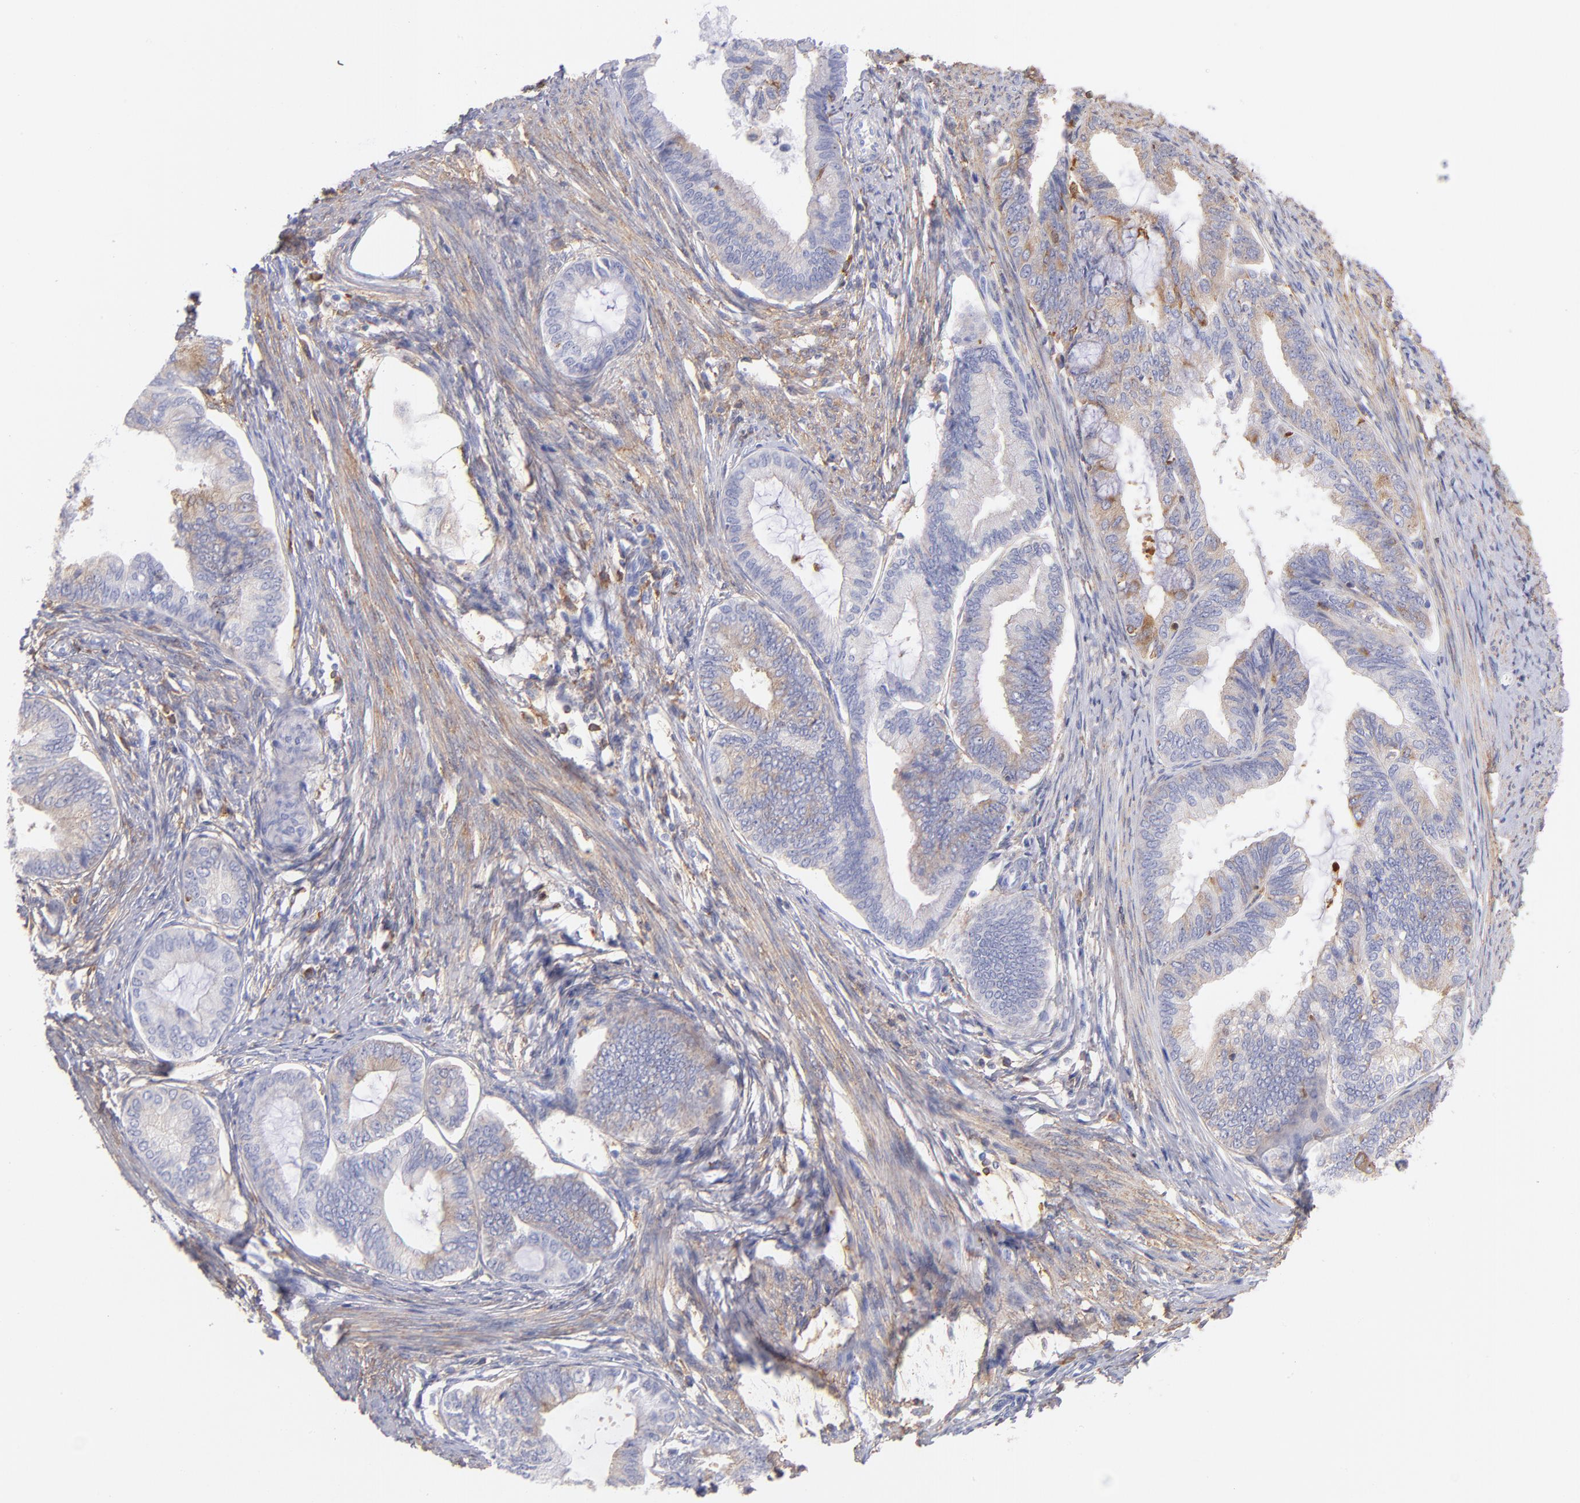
{"staining": {"intensity": "weak", "quantity": ">75%", "location": "cytoplasmic/membranous"}, "tissue": "endometrial cancer", "cell_type": "Tumor cells", "image_type": "cancer", "snomed": [{"axis": "morphology", "description": "Adenocarcinoma, NOS"}, {"axis": "topography", "description": "Endometrium"}], "caption": "IHC micrograph of endometrial adenocarcinoma stained for a protein (brown), which shows low levels of weak cytoplasmic/membranous expression in about >75% of tumor cells.", "gene": "PRKCA", "patient": {"sex": "female", "age": 86}}